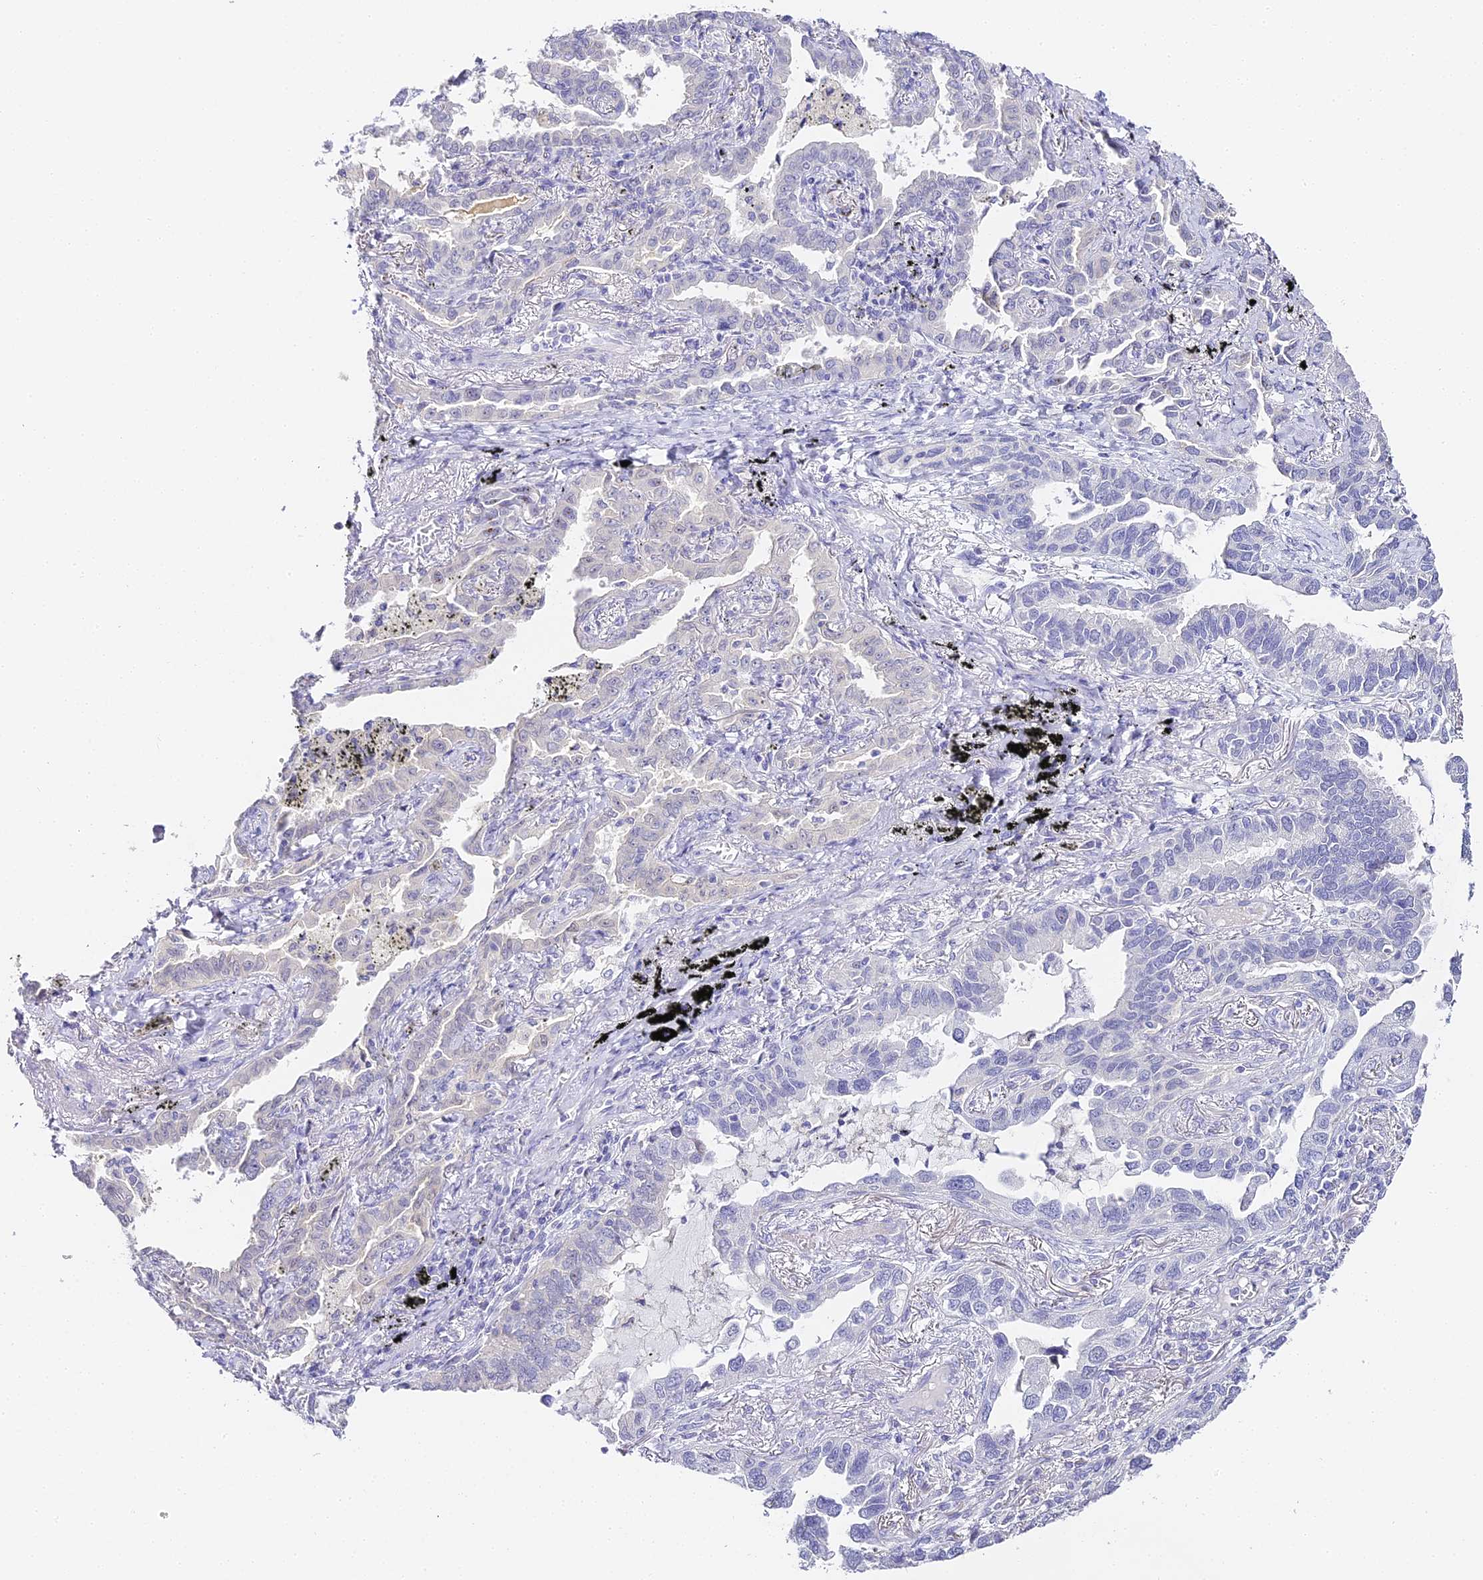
{"staining": {"intensity": "negative", "quantity": "none", "location": "none"}, "tissue": "lung cancer", "cell_type": "Tumor cells", "image_type": "cancer", "snomed": [{"axis": "morphology", "description": "Adenocarcinoma, NOS"}, {"axis": "topography", "description": "Lung"}], "caption": "Human adenocarcinoma (lung) stained for a protein using immunohistochemistry (IHC) shows no staining in tumor cells.", "gene": "ABHD14A-ACY1", "patient": {"sex": "male", "age": 67}}